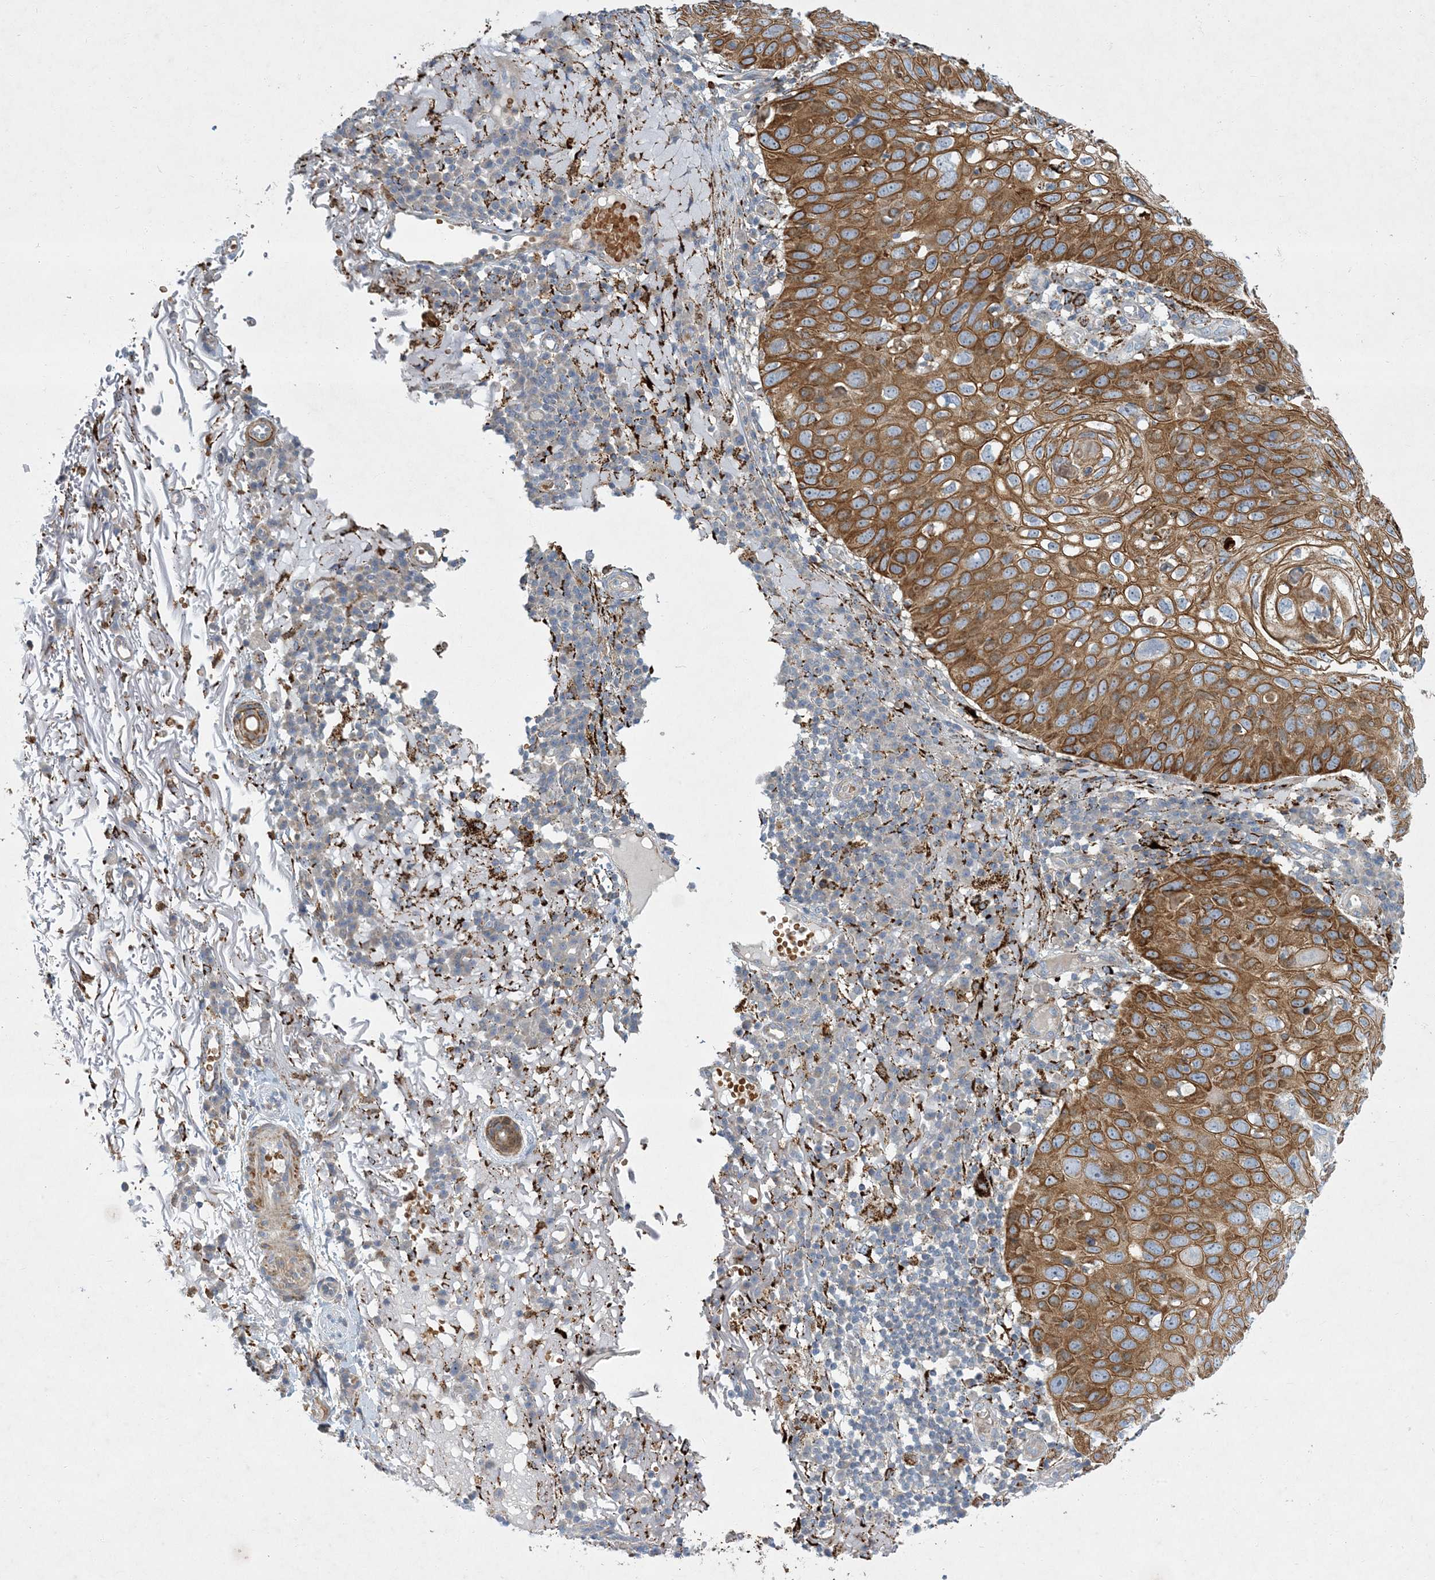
{"staining": {"intensity": "moderate", "quantity": ">75%", "location": "cytoplasmic/membranous"}, "tissue": "skin cancer", "cell_type": "Tumor cells", "image_type": "cancer", "snomed": [{"axis": "morphology", "description": "Squamous cell carcinoma, NOS"}, {"axis": "topography", "description": "Skin"}], "caption": "Skin squamous cell carcinoma stained for a protein (brown) demonstrates moderate cytoplasmic/membranous positive staining in approximately >75% of tumor cells.", "gene": "LTN1", "patient": {"sex": "female", "age": 90}}